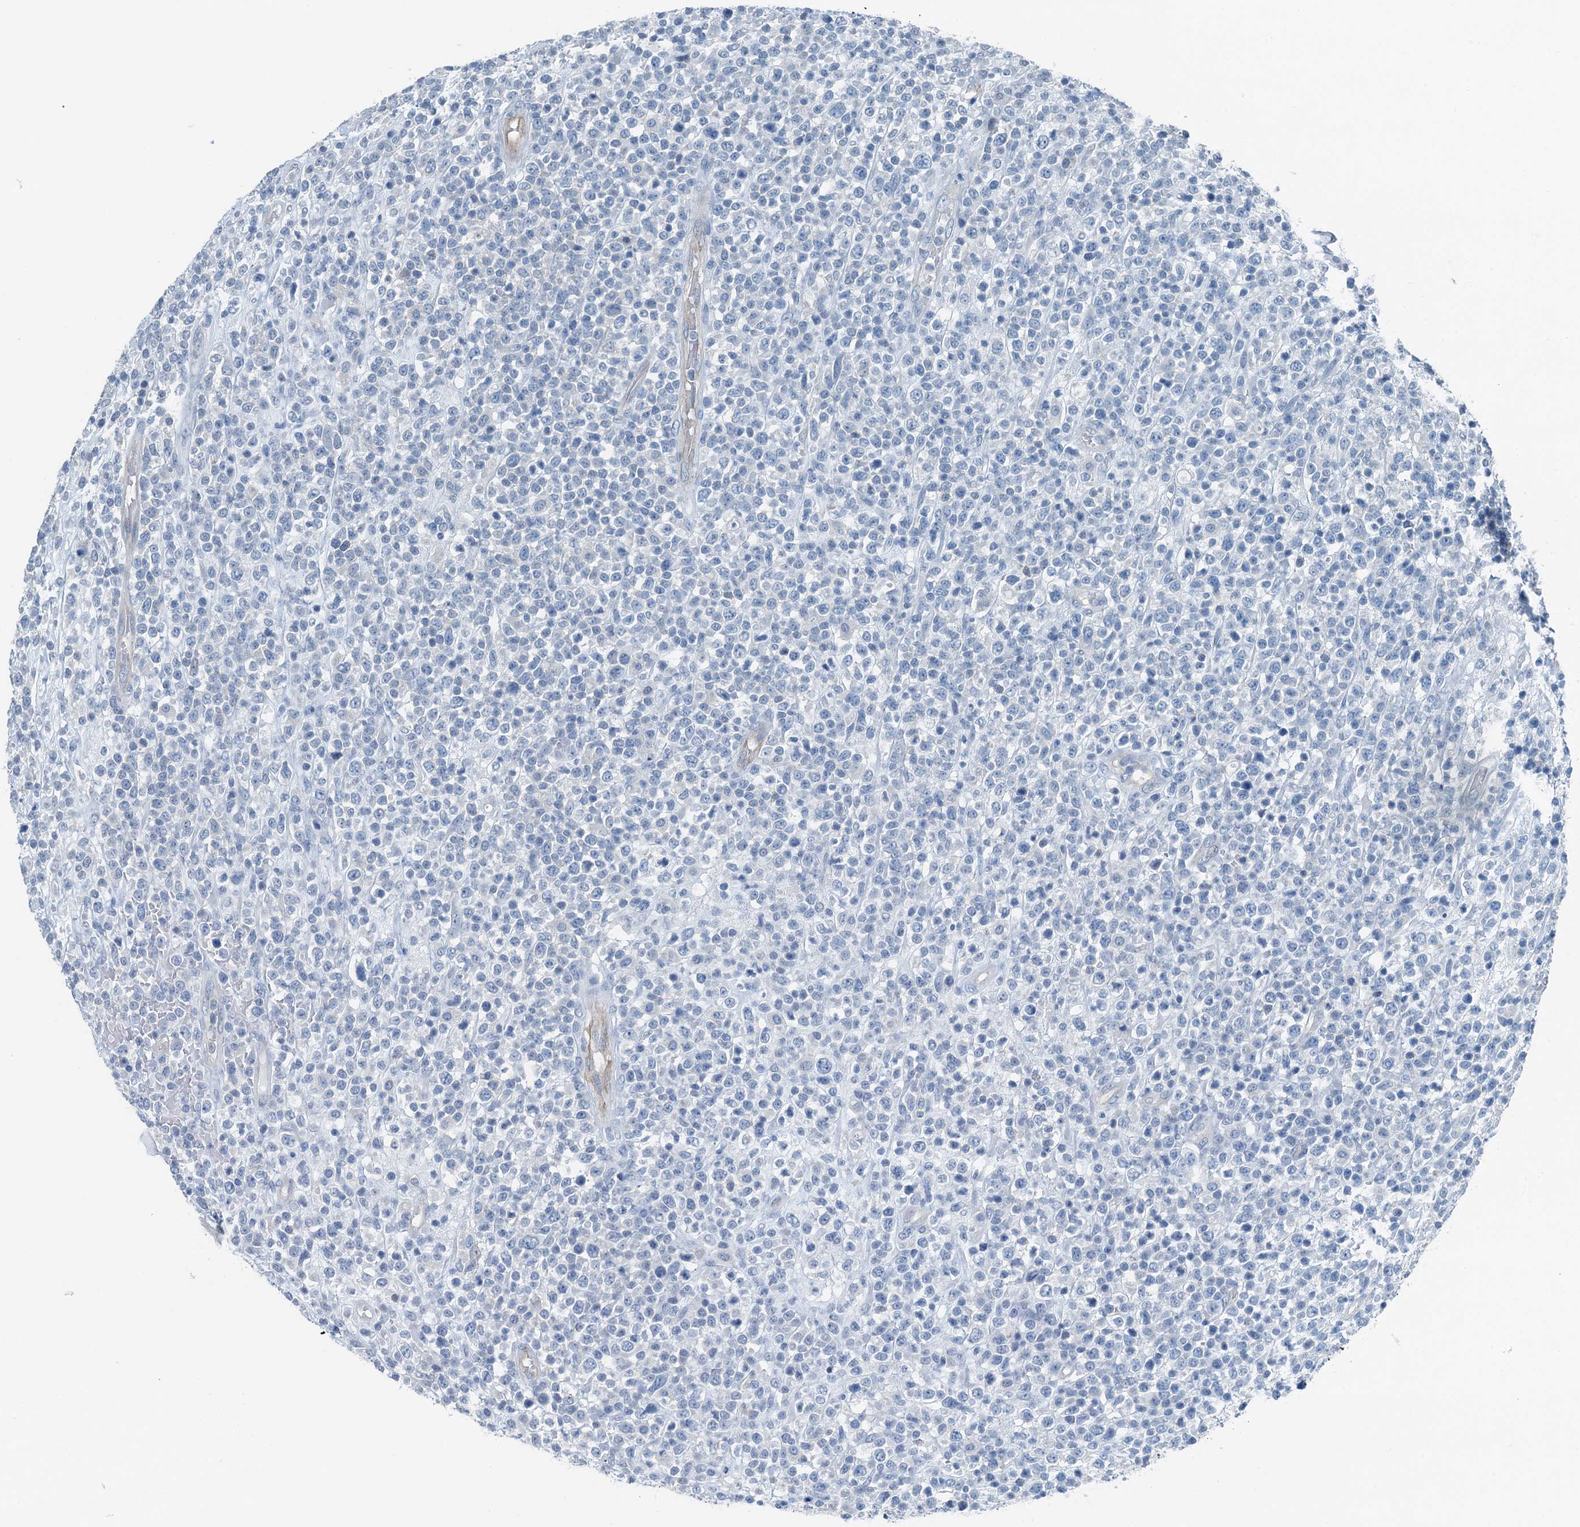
{"staining": {"intensity": "negative", "quantity": "none", "location": "none"}, "tissue": "lymphoma", "cell_type": "Tumor cells", "image_type": "cancer", "snomed": [{"axis": "morphology", "description": "Malignant lymphoma, non-Hodgkin's type, High grade"}, {"axis": "topography", "description": "Colon"}], "caption": "Tumor cells show no significant positivity in high-grade malignant lymphoma, non-Hodgkin's type.", "gene": "GFOD2", "patient": {"sex": "female", "age": 53}}